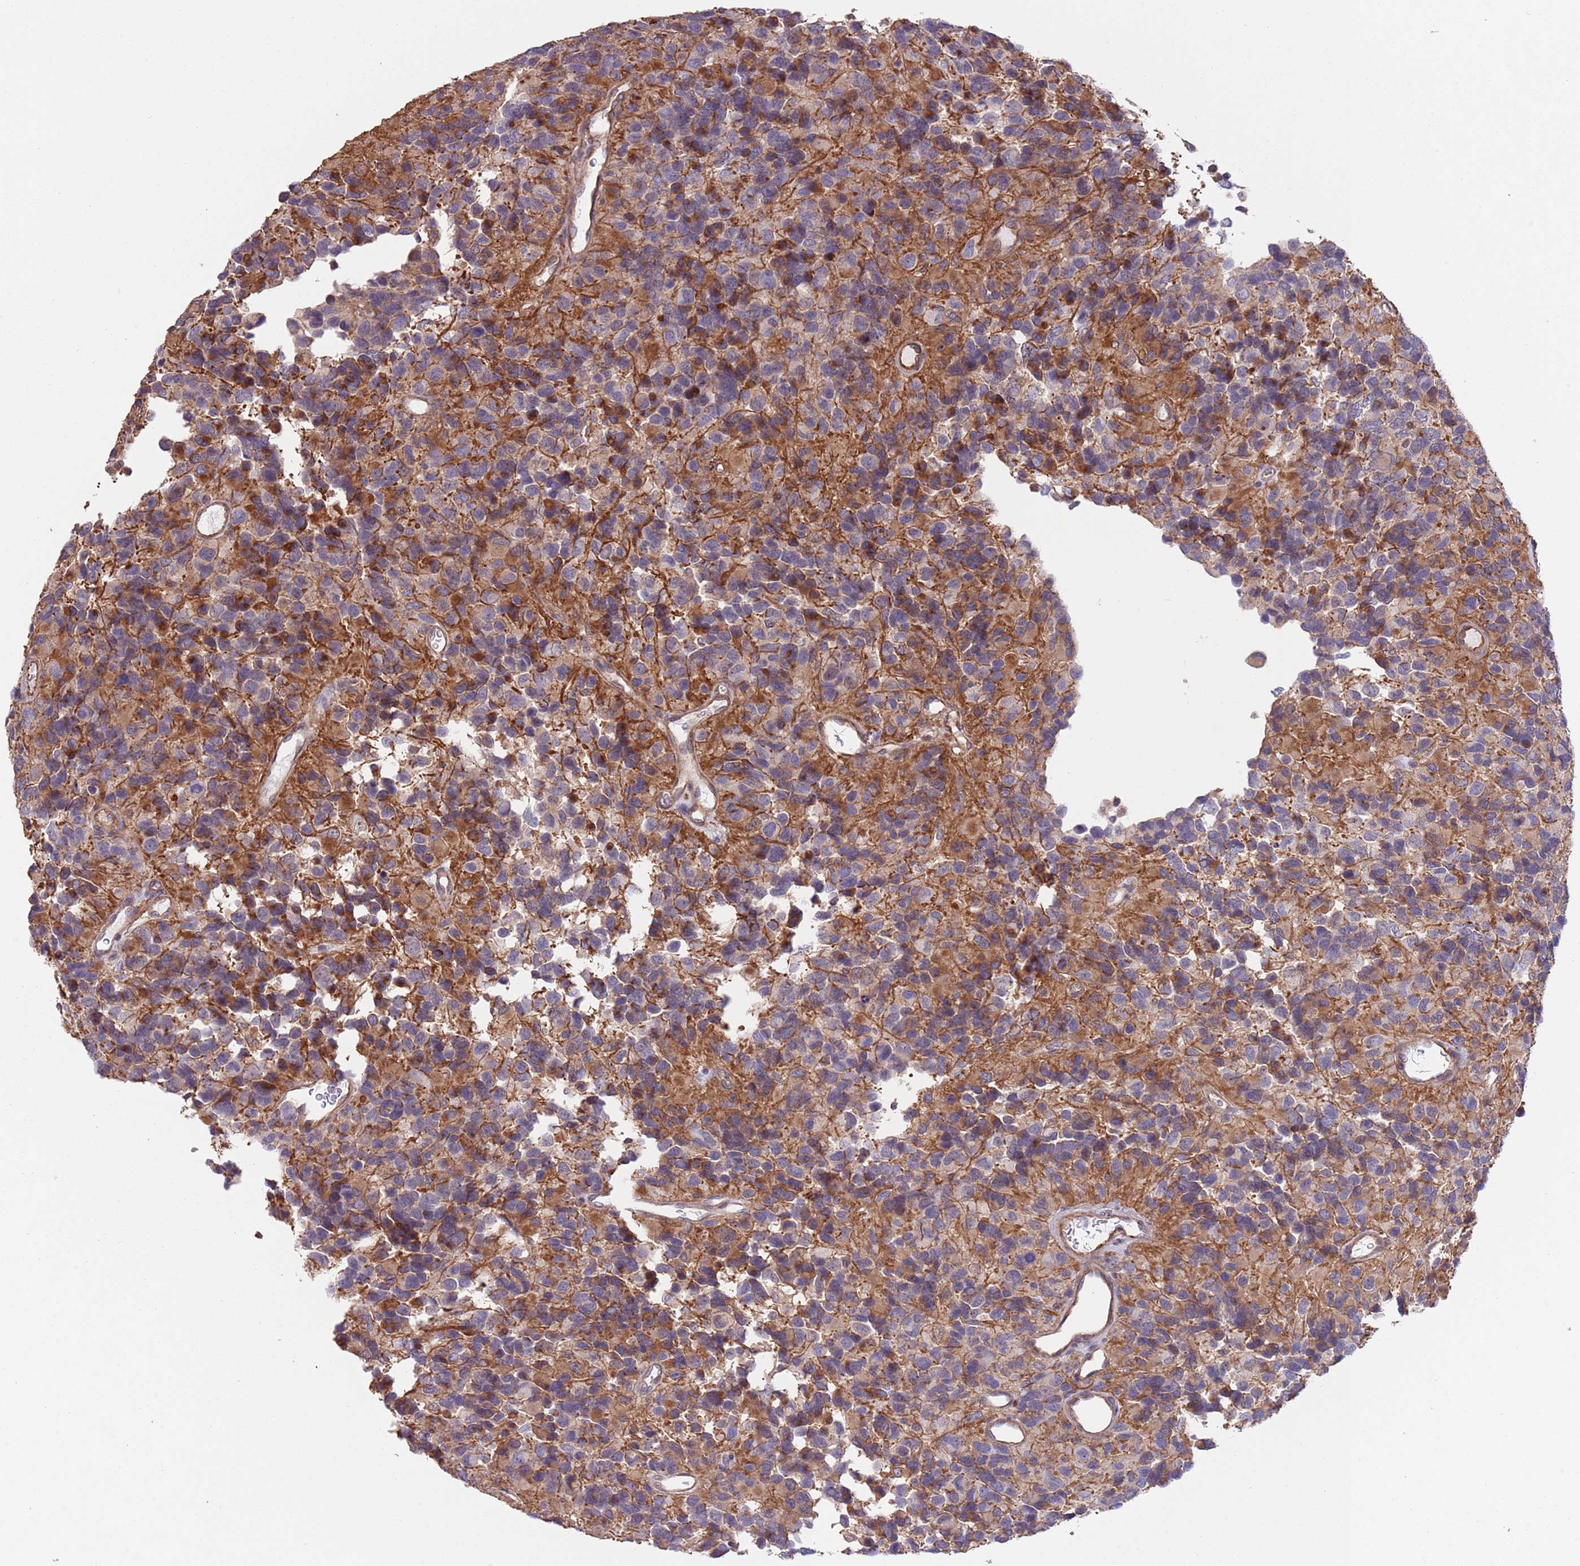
{"staining": {"intensity": "weak", "quantity": "<25%", "location": "cytoplasmic/membranous"}, "tissue": "glioma", "cell_type": "Tumor cells", "image_type": "cancer", "snomed": [{"axis": "morphology", "description": "Glioma, malignant, High grade"}, {"axis": "topography", "description": "Brain"}], "caption": "Human malignant high-grade glioma stained for a protein using IHC reveals no positivity in tumor cells.", "gene": "CREBZF", "patient": {"sex": "male", "age": 77}}